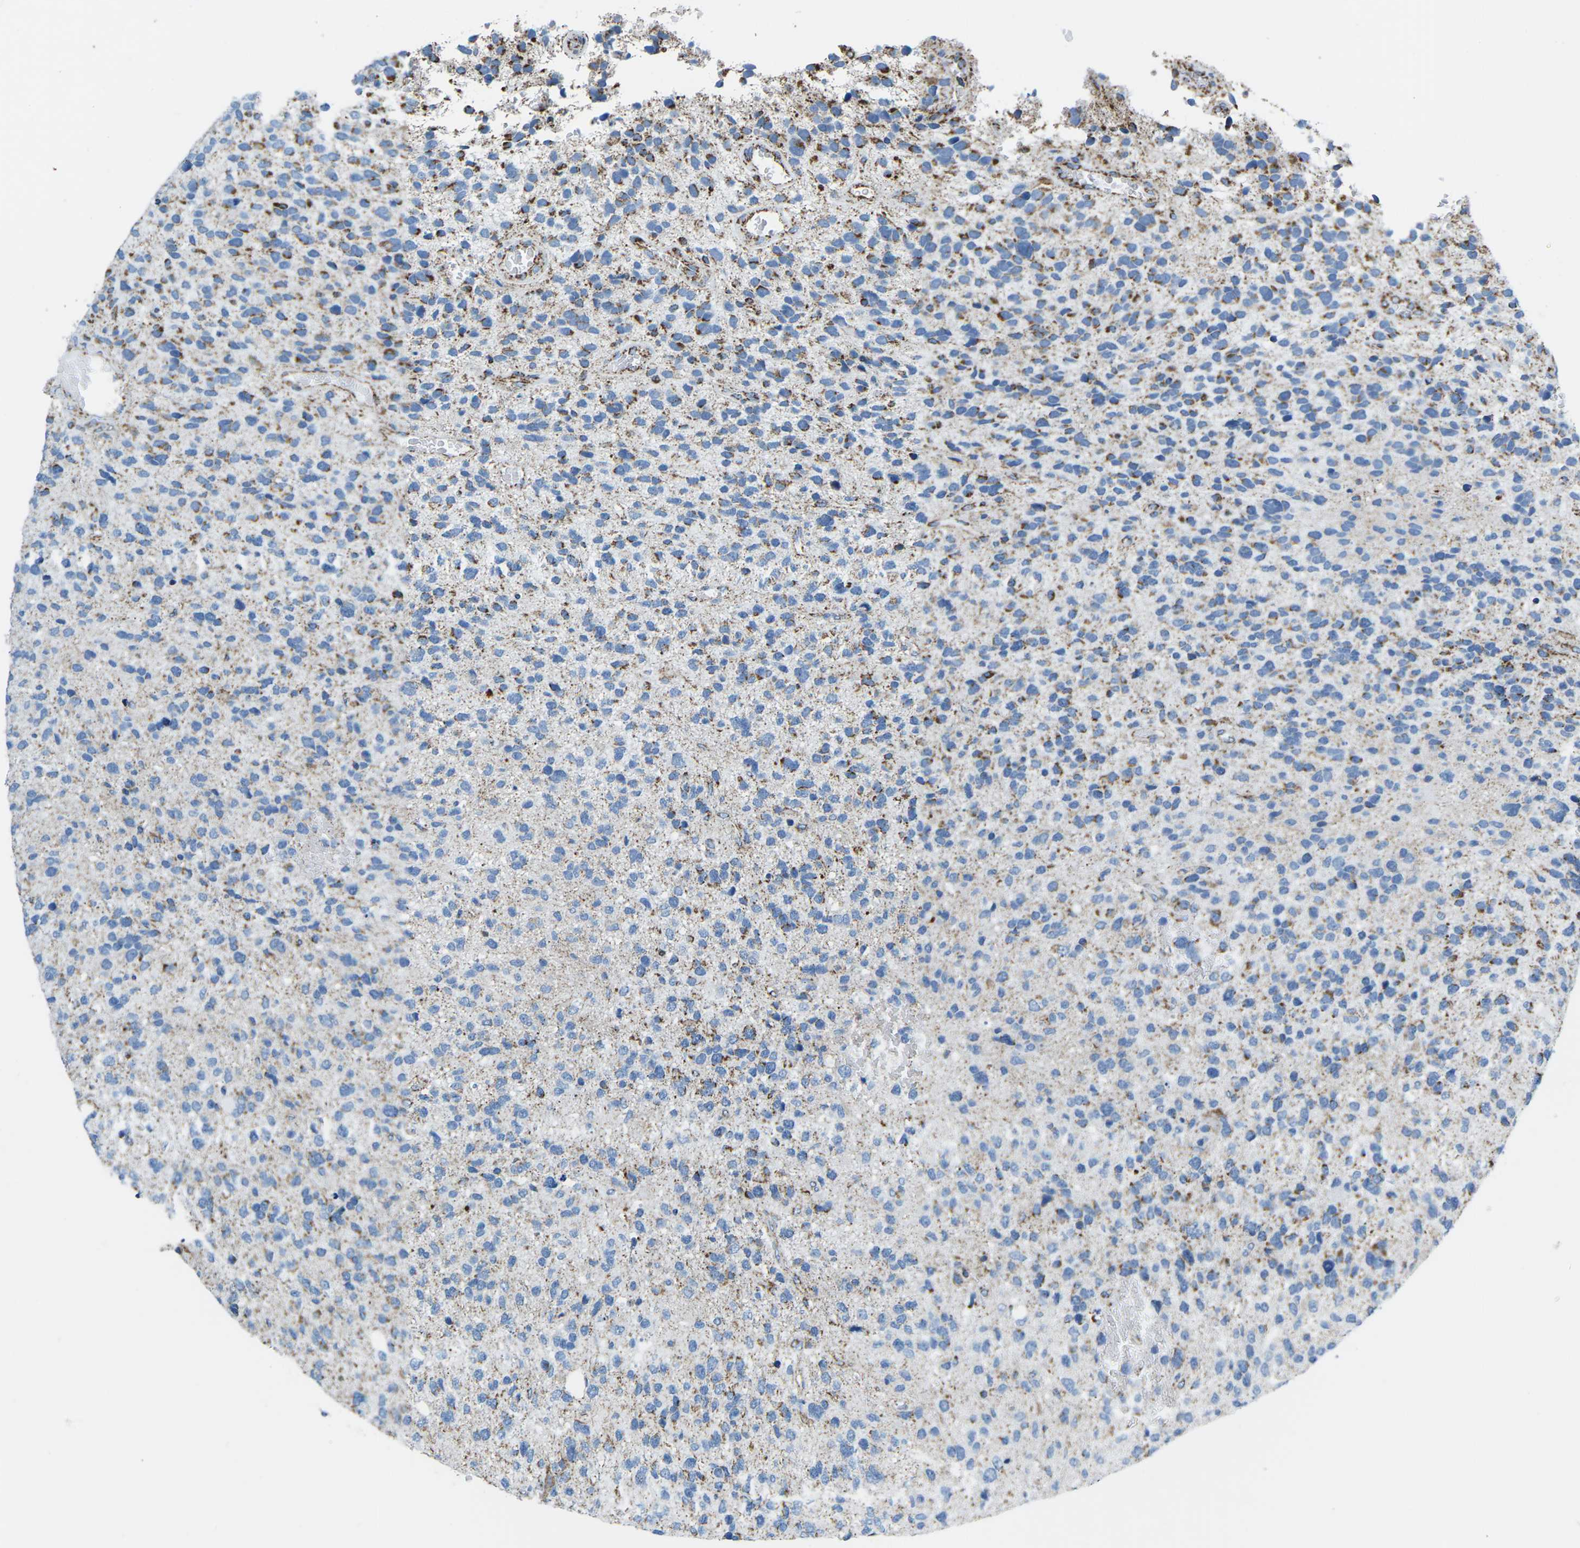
{"staining": {"intensity": "moderate", "quantity": "25%-75%", "location": "cytoplasmic/membranous"}, "tissue": "glioma", "cell_type": "Tumor cells", "image_type": "cancer", "snomed": [{"axis": "morphology", "description": "Glioma, malignant, High grade"}, {"axis": "topography", "description": "Brain"}], "caption": "Immunohistochemistry (IHC) micrograph of malignant glioma (high-grade) stained for a protein (brown), which demonstrates medium levels of moderate cytoplasmic/membranous positivity in about 25%-75% of tumor cells.", "gene": "COX6C", "patient": {"sex": "female", "age": 58}}